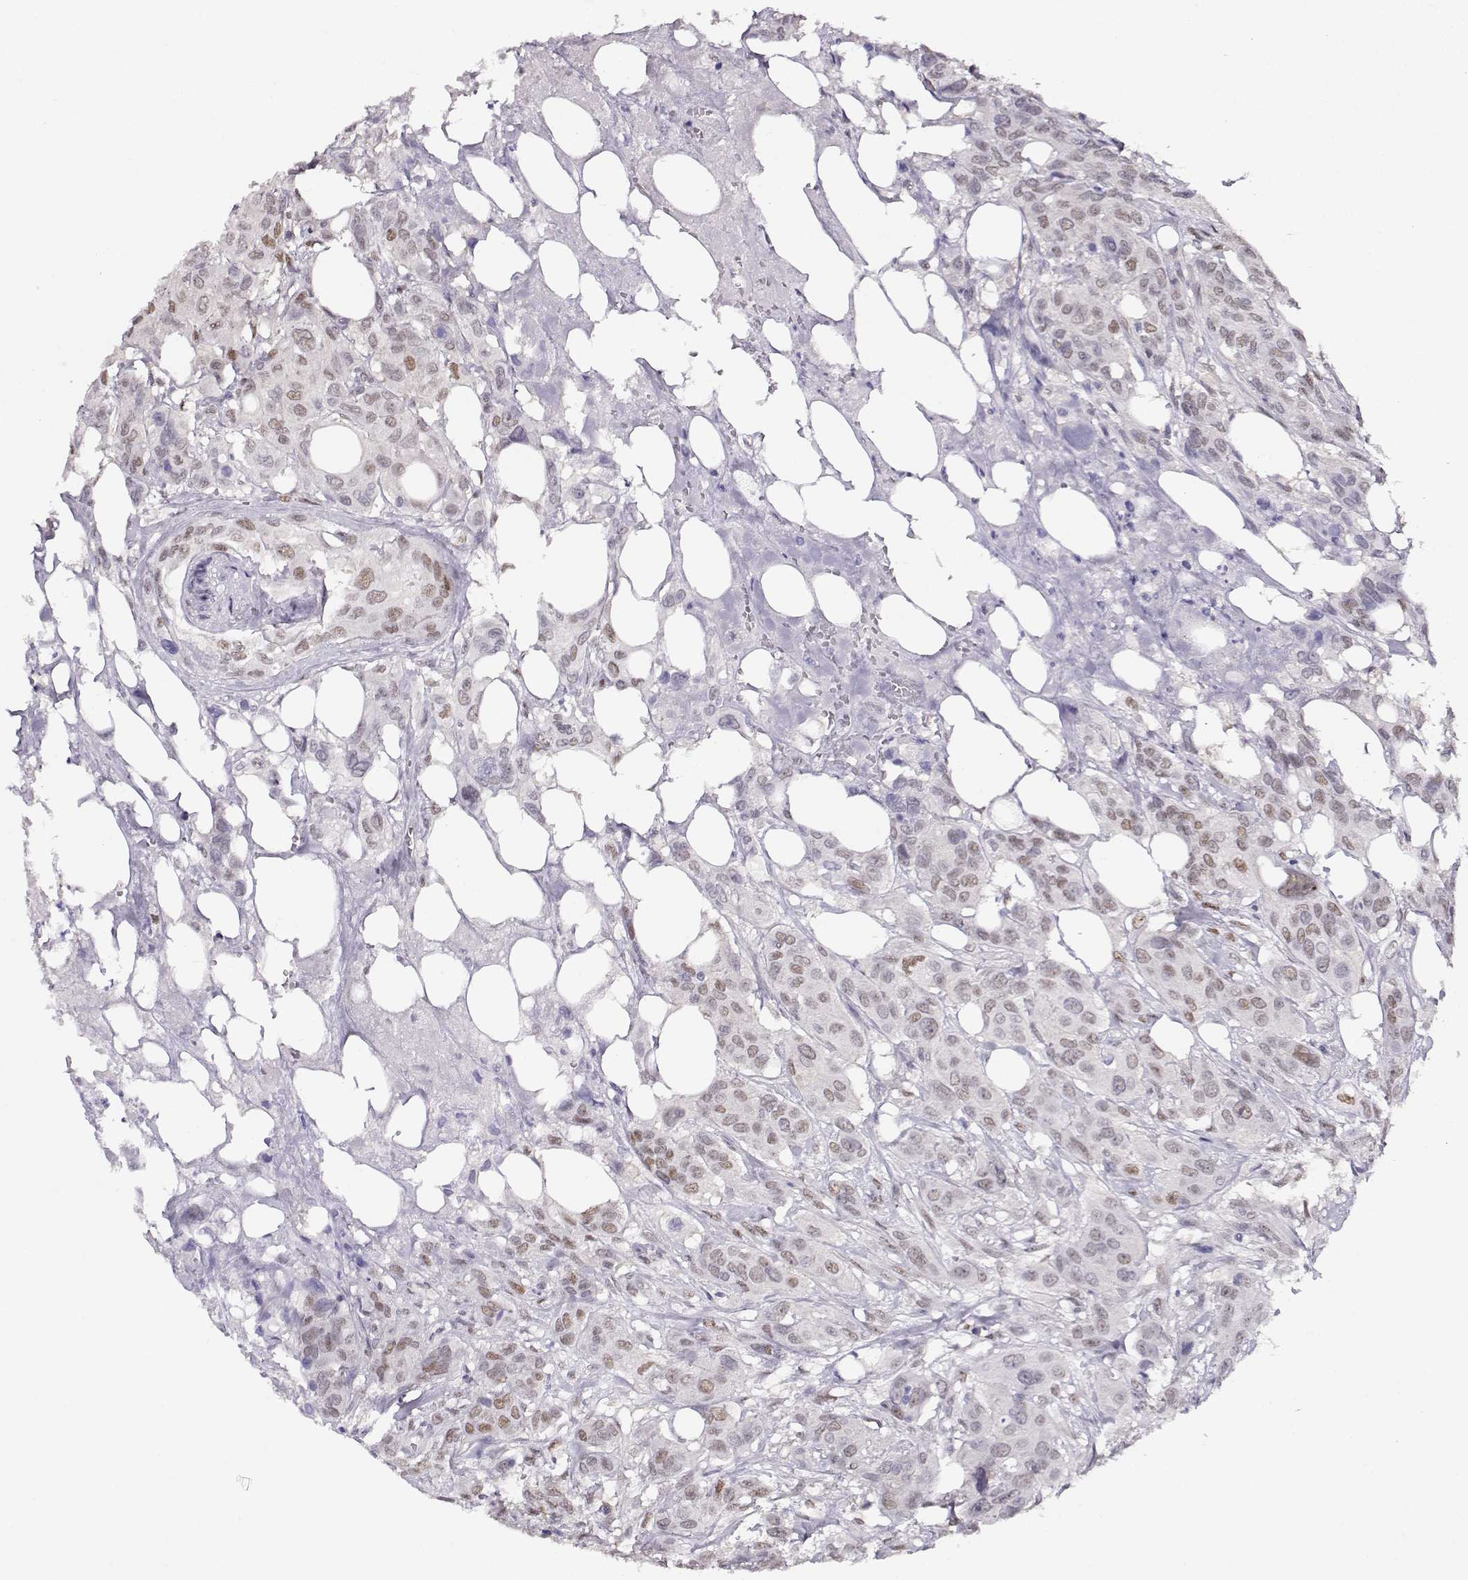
{"staining": {"intensity": "weak", "quantity": "<25%", "location": "nuclear"}, "tissue": "urothelial cancer", "cell_type": "Tumor cells", "image_type": "cancer", "snomed": [{"axis": "morphology", "description": "Urothelial carcinoma, NOS"}, {"axis": "morphology", "description": "Urothelial carcinoma, High grade"}, {"axis": "topography", "description": "Urinary bladder"}], "caption": "This is an immunohistochemistry micrograph of human urothelial carcinoma (high-grade). There is no positivity in tumor cells.", "gene": "POLI", "patient": {"sex": "male", "age": 63}}